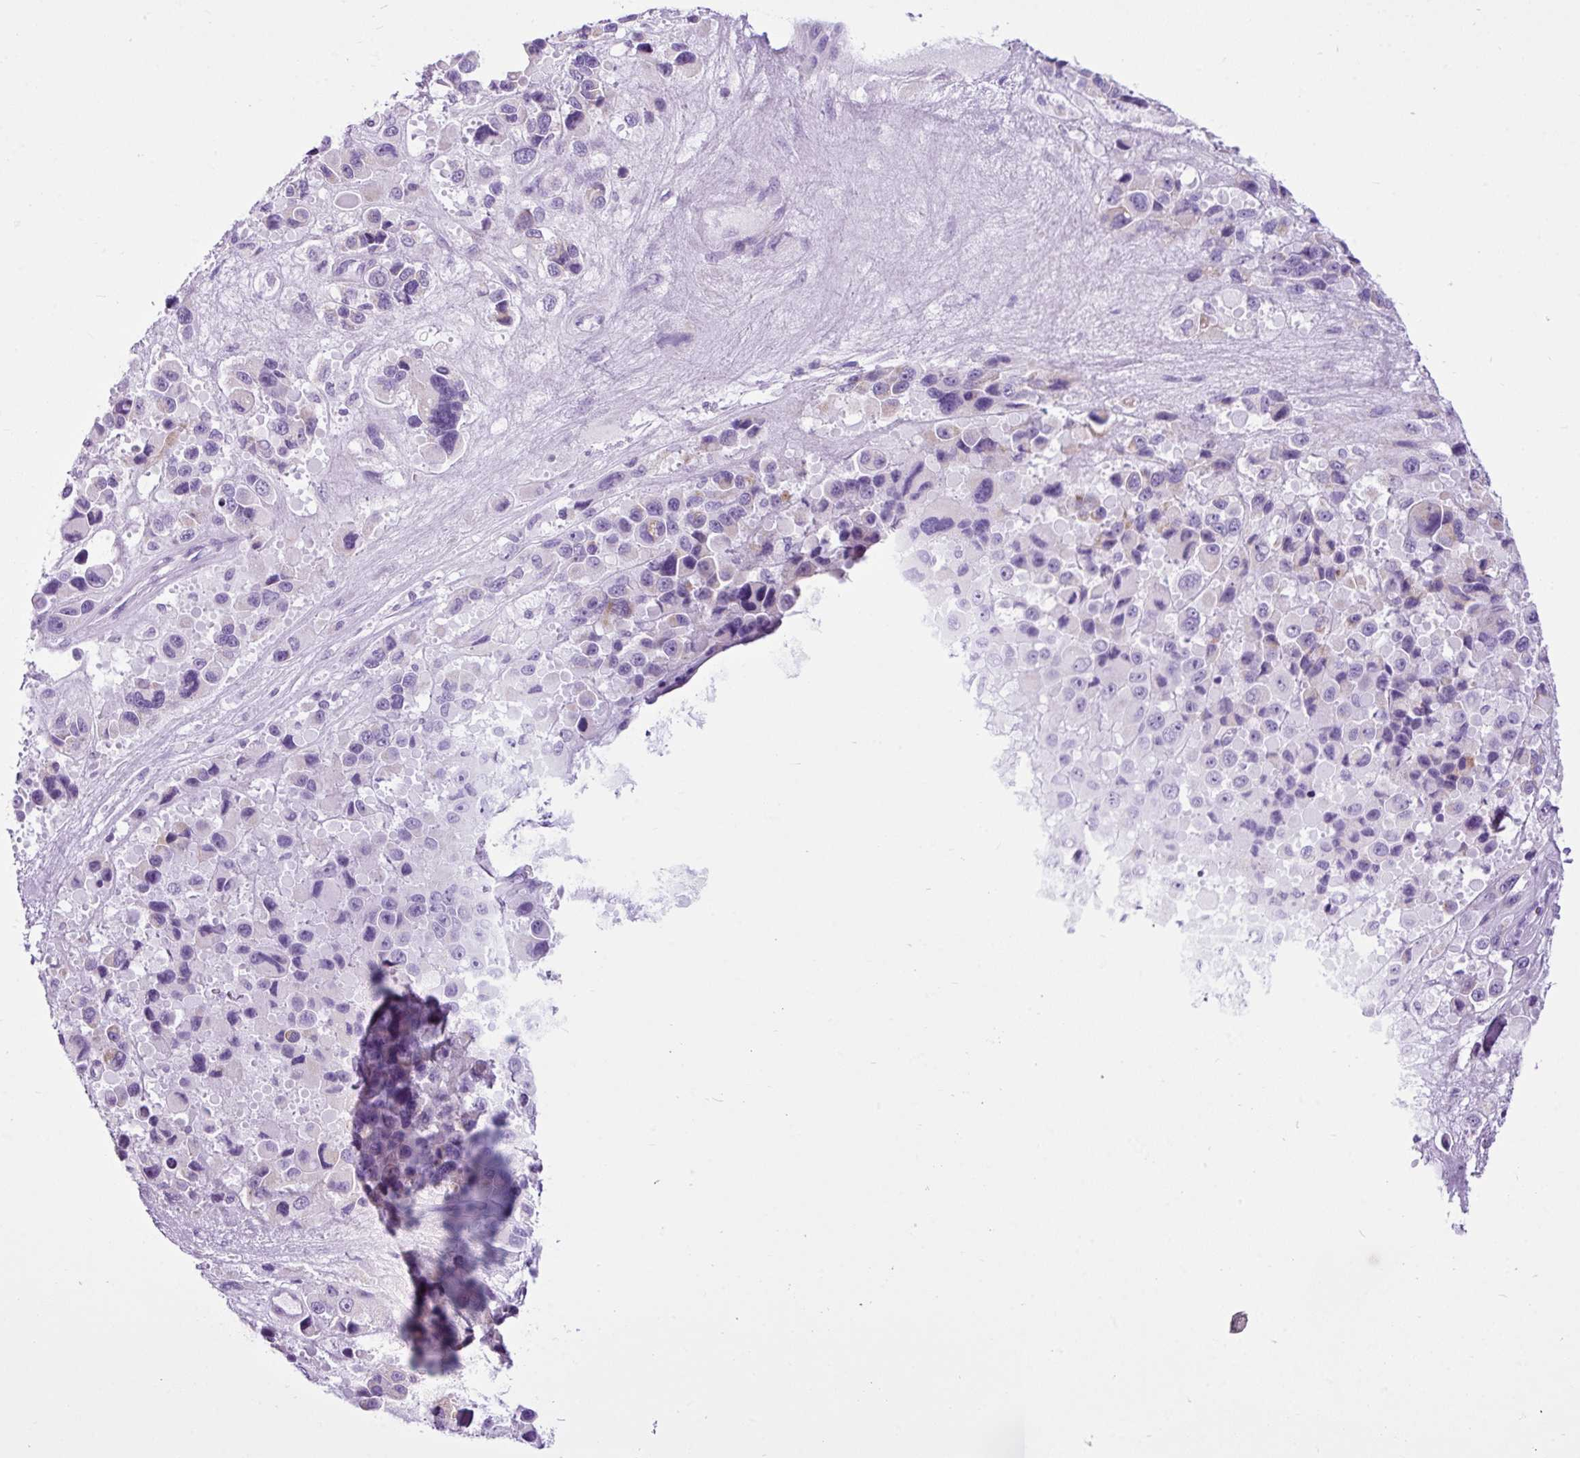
{"staining": {"intensity": "negative", "quantity": "none", "location": "none"}, "tissue": "melanoma", "cell_type": "Tumor cells", "image_type": "cancer", "snomed": [{"axis": "morphology", "description": "Malignant melanoma, Metastatic site"}, {"axis": "topography", "description": "Lymph node"}], "caption": "A high-resolution photomicrograph shows IHC staining of melanoma, which shows no significant positivity in tumor cells.", "gene": "LILRB4", "patient": {"sex": "female", "age": 65}}